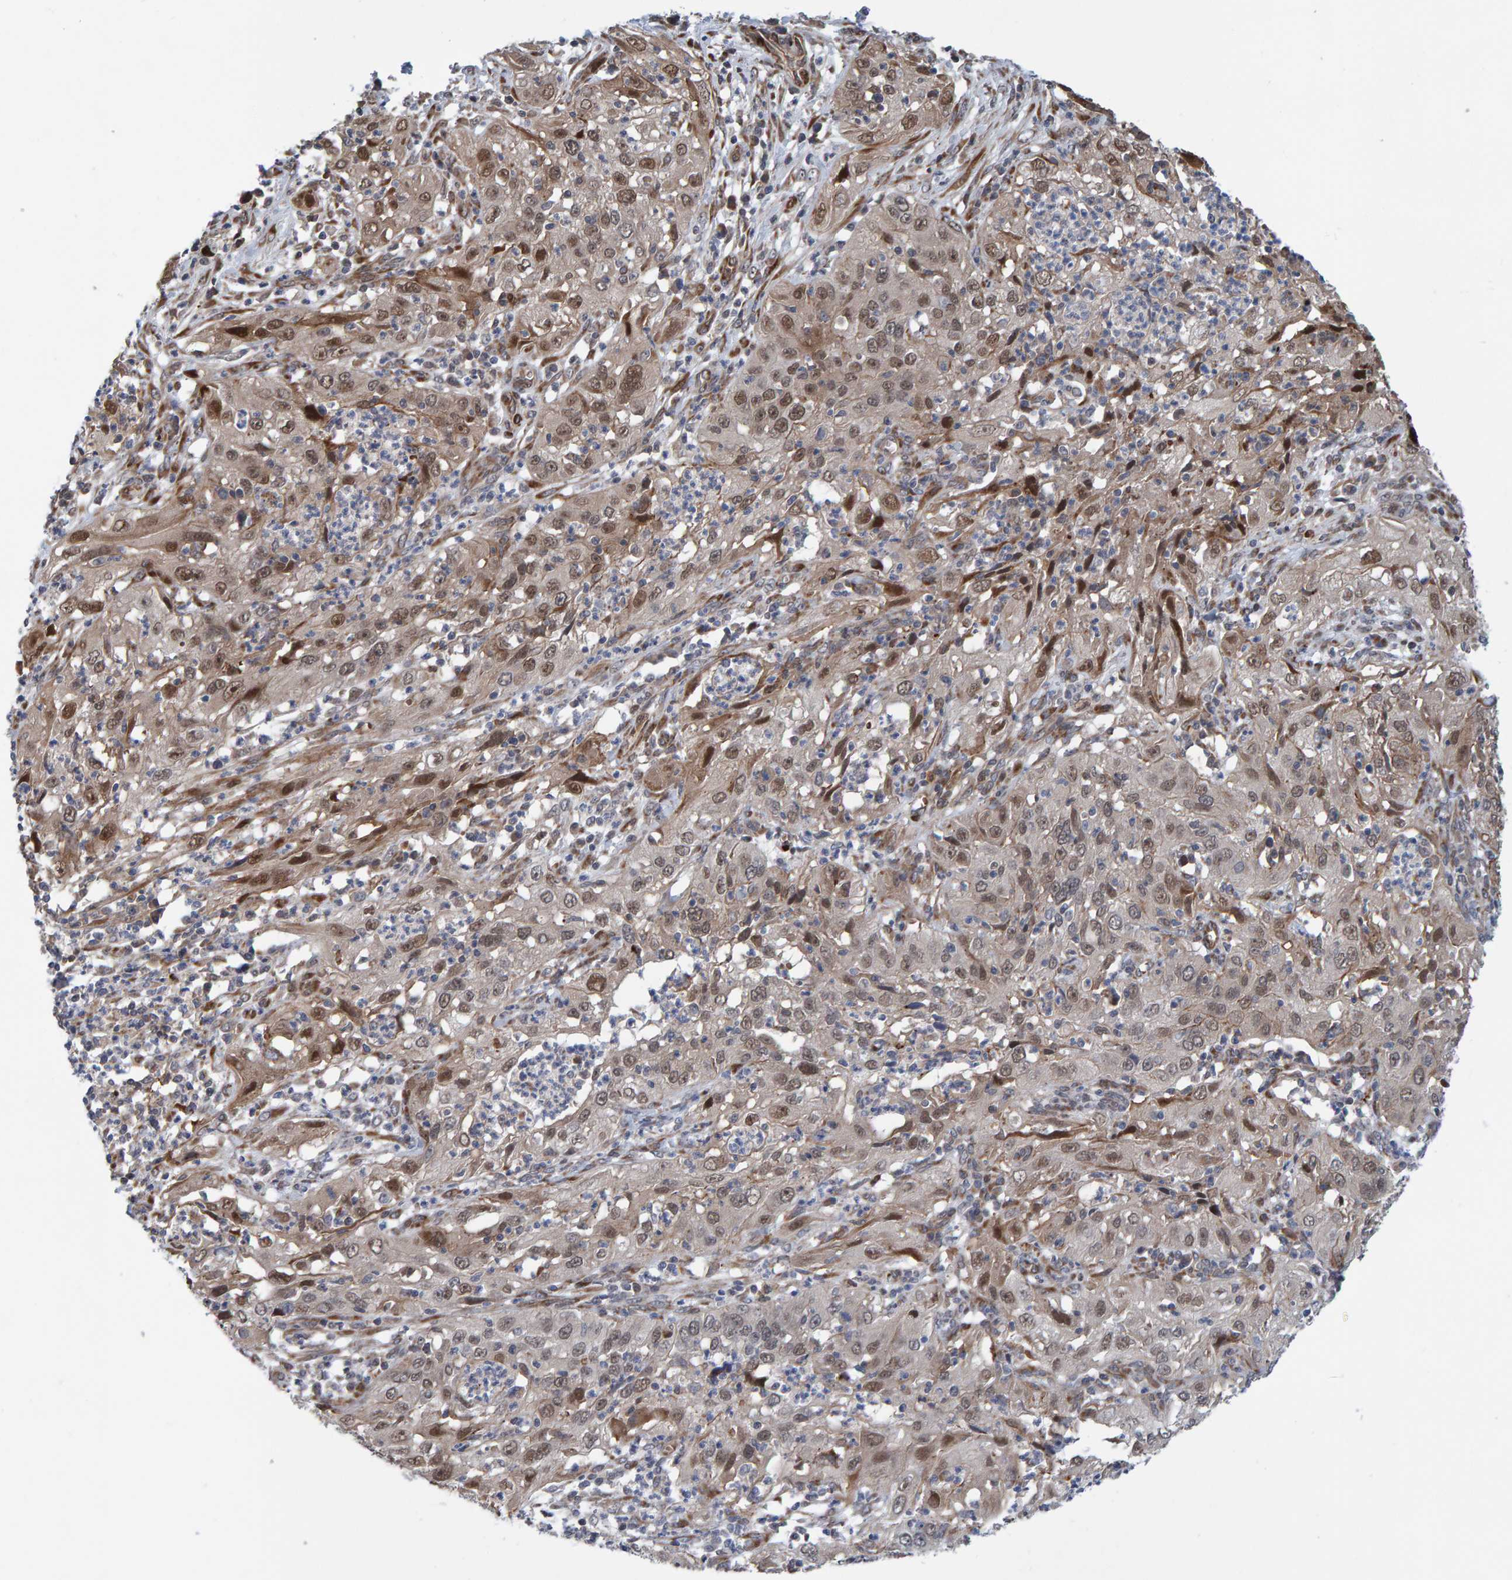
{"staining": {"intensity": "weak", "quantity": ">75%", "location": "cytoplasmic/membranous,nuclear"}, "tissue": "cervical cancer", "cell_type": "Tumor cells", "image_type": "cancer", "snomed": [{"axis": "morphology", "description": "Squamous cell carcinoma, NOS"}, {"axis": "topography", "description": "Cervix"}], "caption": "Protein expression analysis of squamous cell carcinoma (cervical) shows weak cytoplasmic/membranous and nuclear staining in about >75% of tumor cells. Nuclei are stained in blue.", "gene": "MFSD6L", "patient": {"sex": "female", "age": 32}}